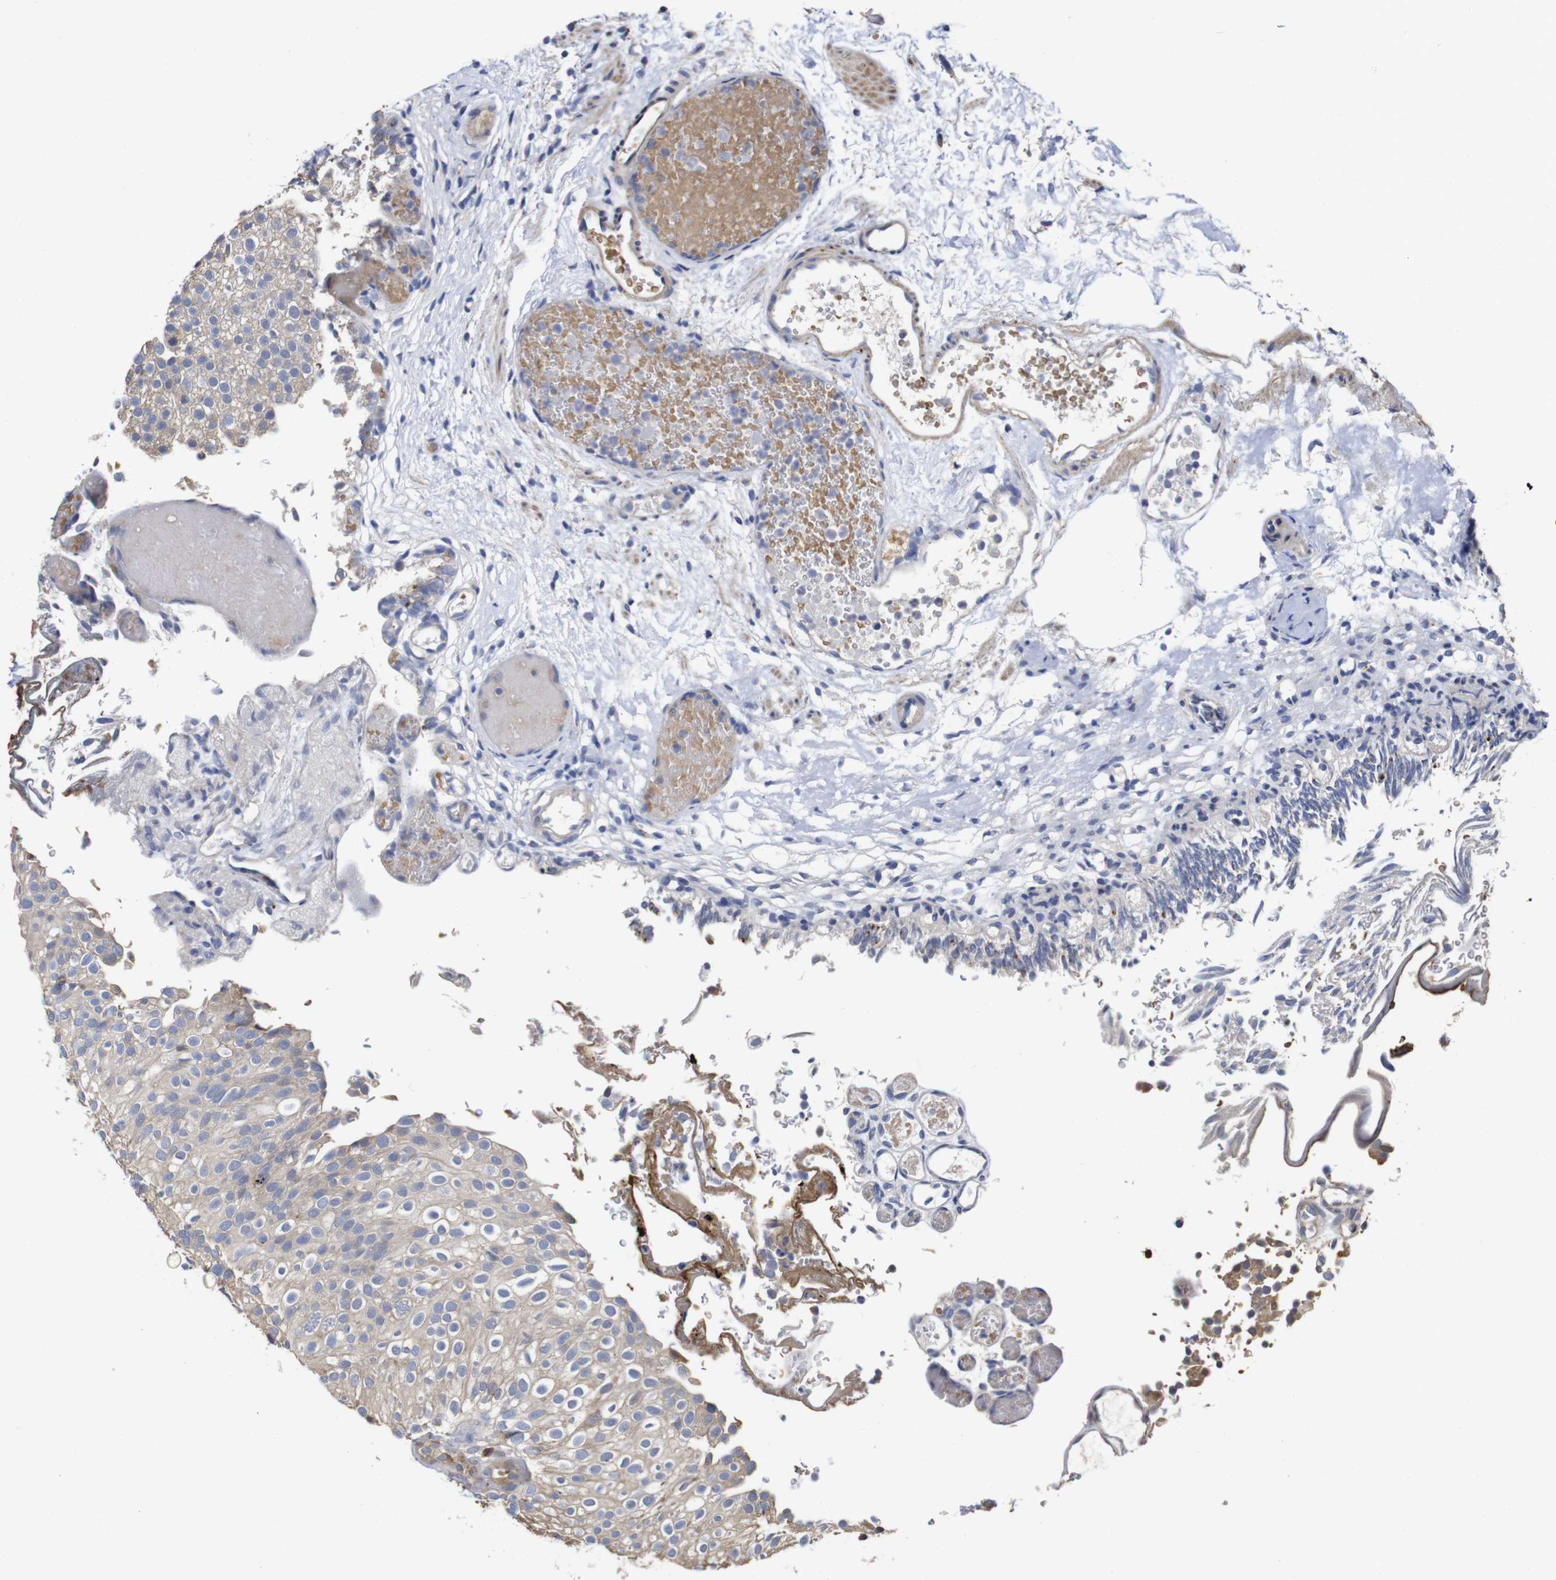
{"staining": {"intensity": "weak", "quantity": "<25%", "location": "cytoplasmic/membranous"}, "tissue": "urothelial cancer", "cell_type": "Tumor cells", "image_type": "cancer", "snomed": [{"axis": "morphology", "description": "Urothelial carcinoma, Low grade"}, {"axis": "topography", "description": "Urinary bladder"}], "caption": "A histopathology image of low-grade urothelial carcinoma stained for a protein demonstrates no brown staining in tumor cells.", "gene": "PTPN14", "patient": {"sex": "male", "age": 78}}